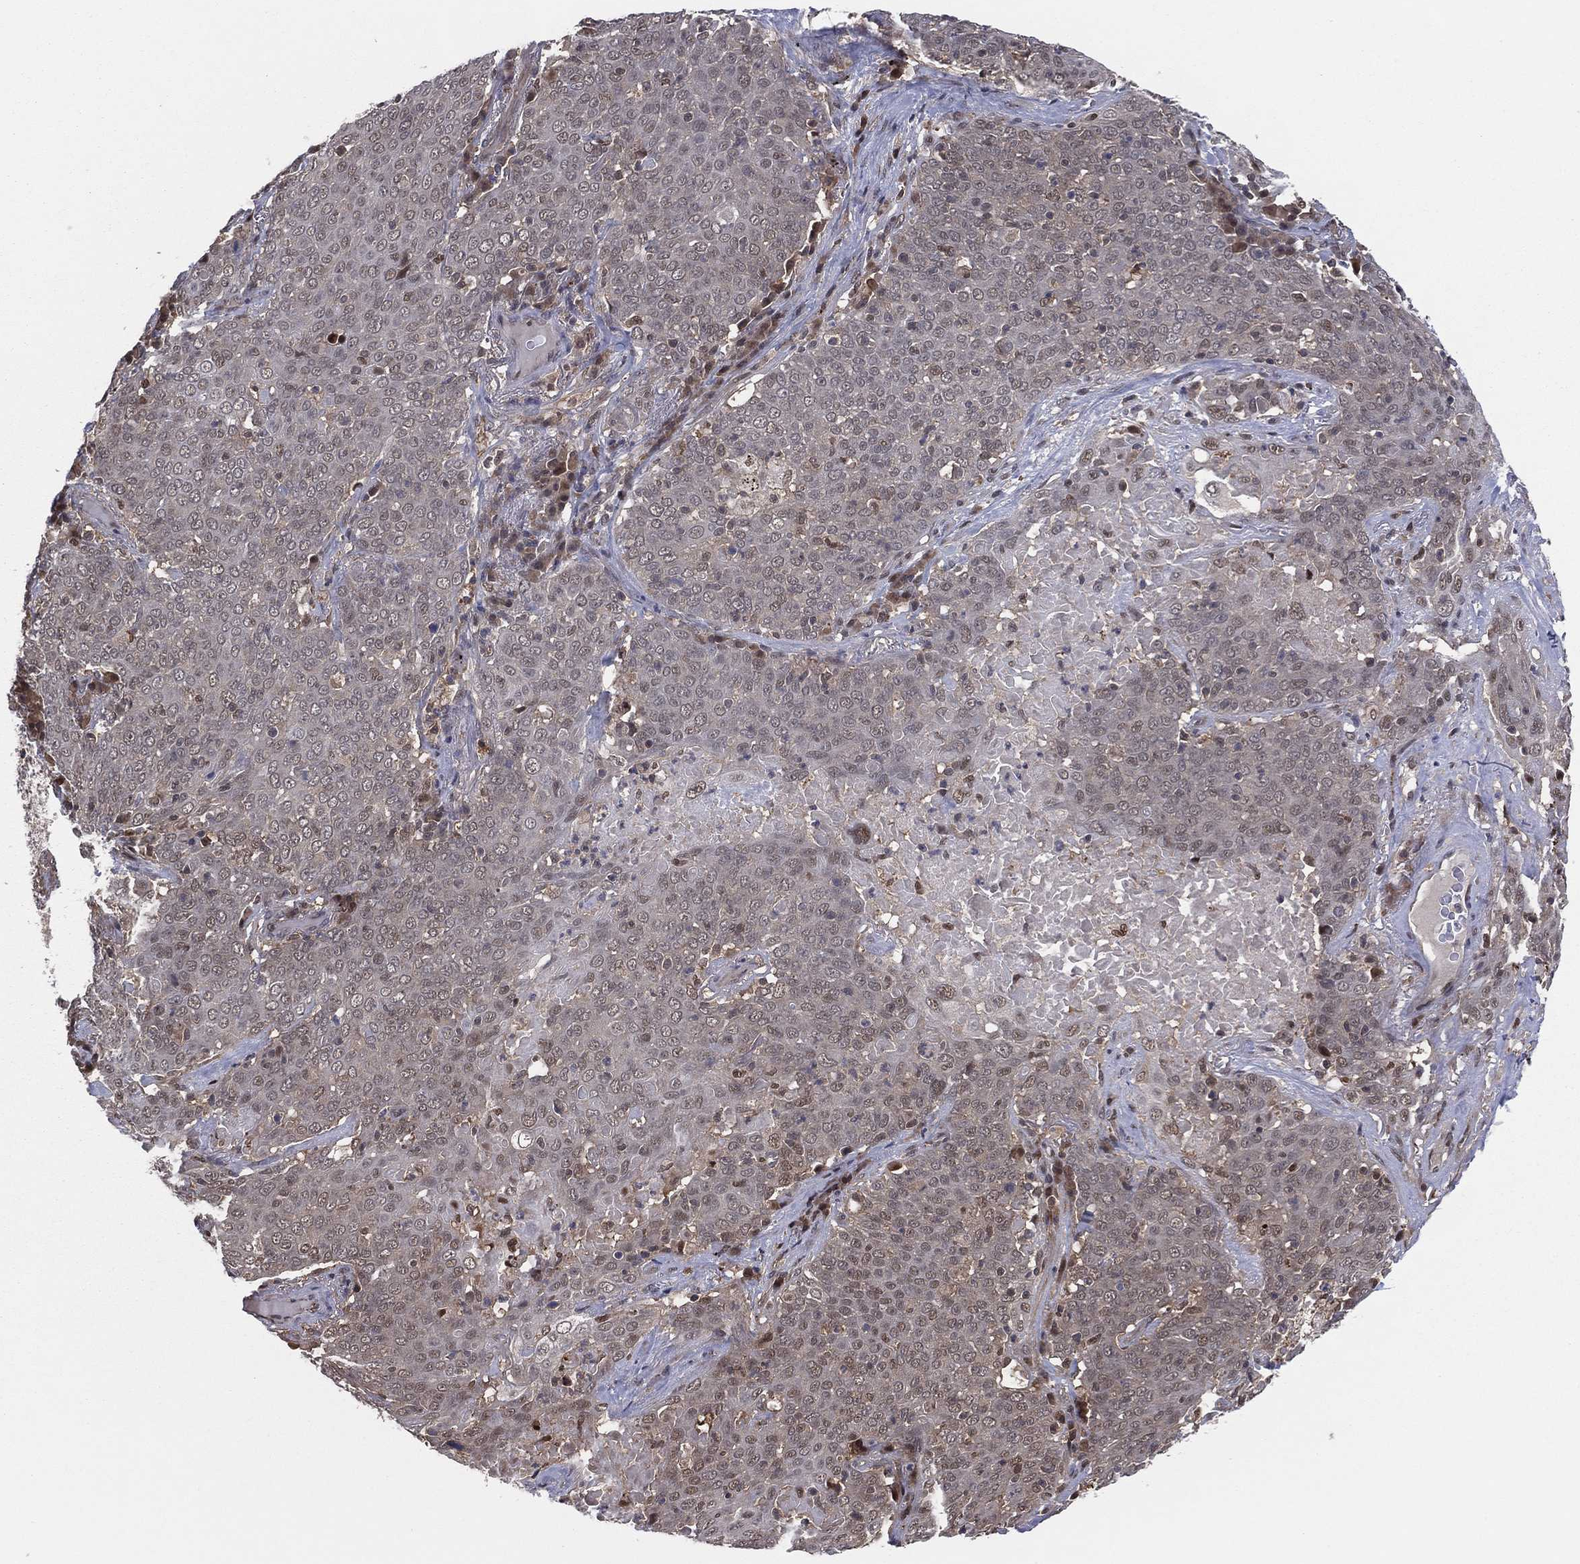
{"staining": {"intensity": "weak", "quantity": "<25%", "location": "cytoplasmic/membranous,nuclear"}, "tissue": "lung cancer", "cell_type": "Tumor cells", "image_type": "cancer", "snomed": [{"axis": "morphology", "description": "Squamous cell carcinoma, NOS"}, {"axis": "topography", "description": "Lung"}], "caption": "This is an IHC micrograph of lung cancer (squamous cell carcinoma). There is no expression in tumor cells.", "gene": "ICOSLG", "patient": {"sex": "male", "age": 82}}